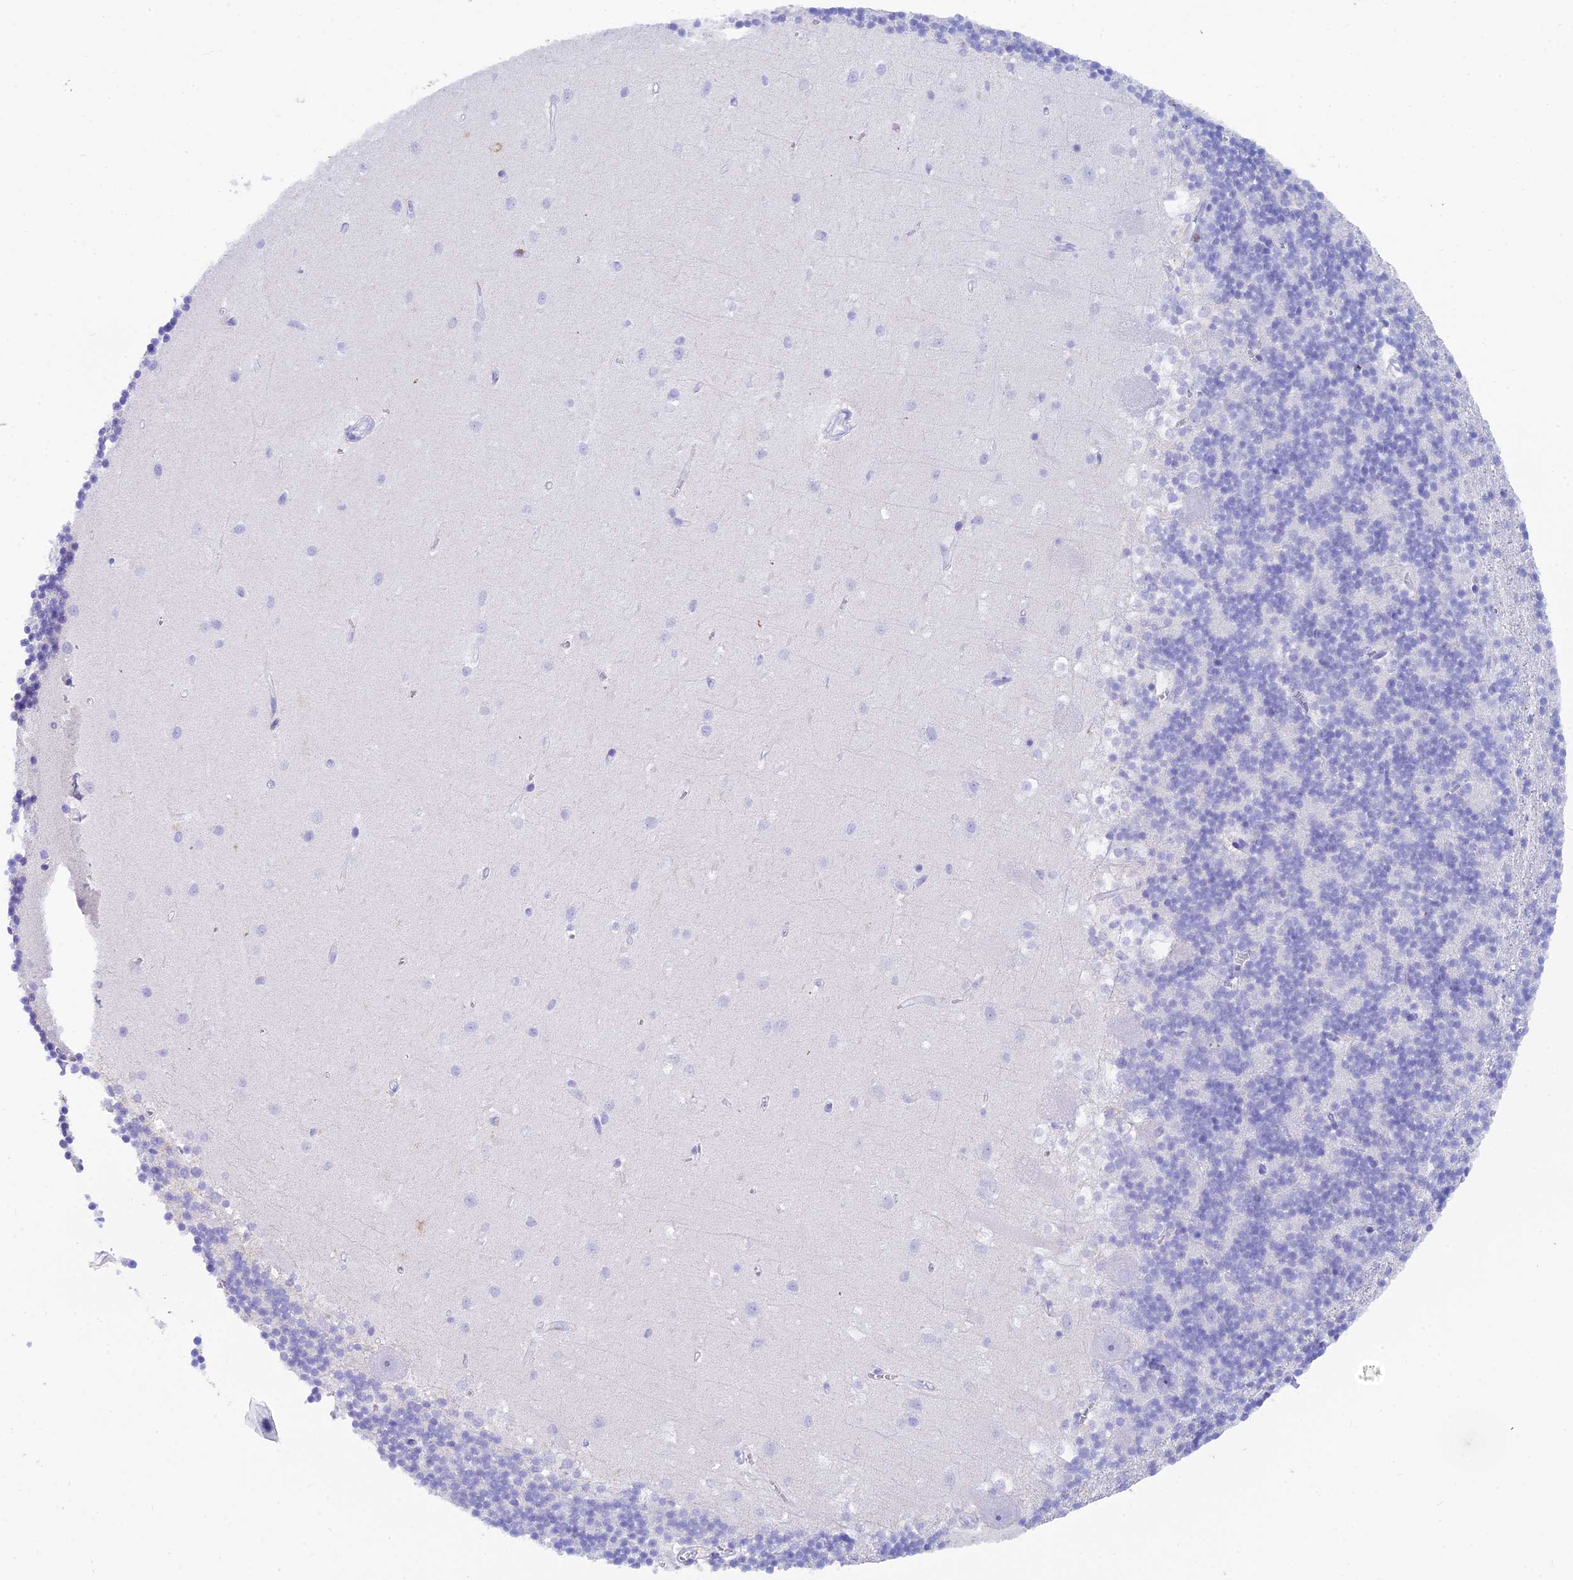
{"staining": {"intensity": "negative", "quantity": "none", "location": "none"}, "tissue": "cerebellum", "cell_type": "Cells in granular layer", "image_type": "normal", "snomed": [{"axis": "morphology", "description": "Normal tissue, NOS"}, {"axis": "topography", "description": "Cerebellum"}], "caption": "Immunohistochemistry (IHC) of normal human cerebellum demonstrates no expression in cells in granular layer. Brightfield microscopy of immunohistochemistry stained with DAB (brown) and hematoxylin (blue), captured at high magnification.", "gene": "REG1A", "patient": {"sex": "male", "age": 54}}